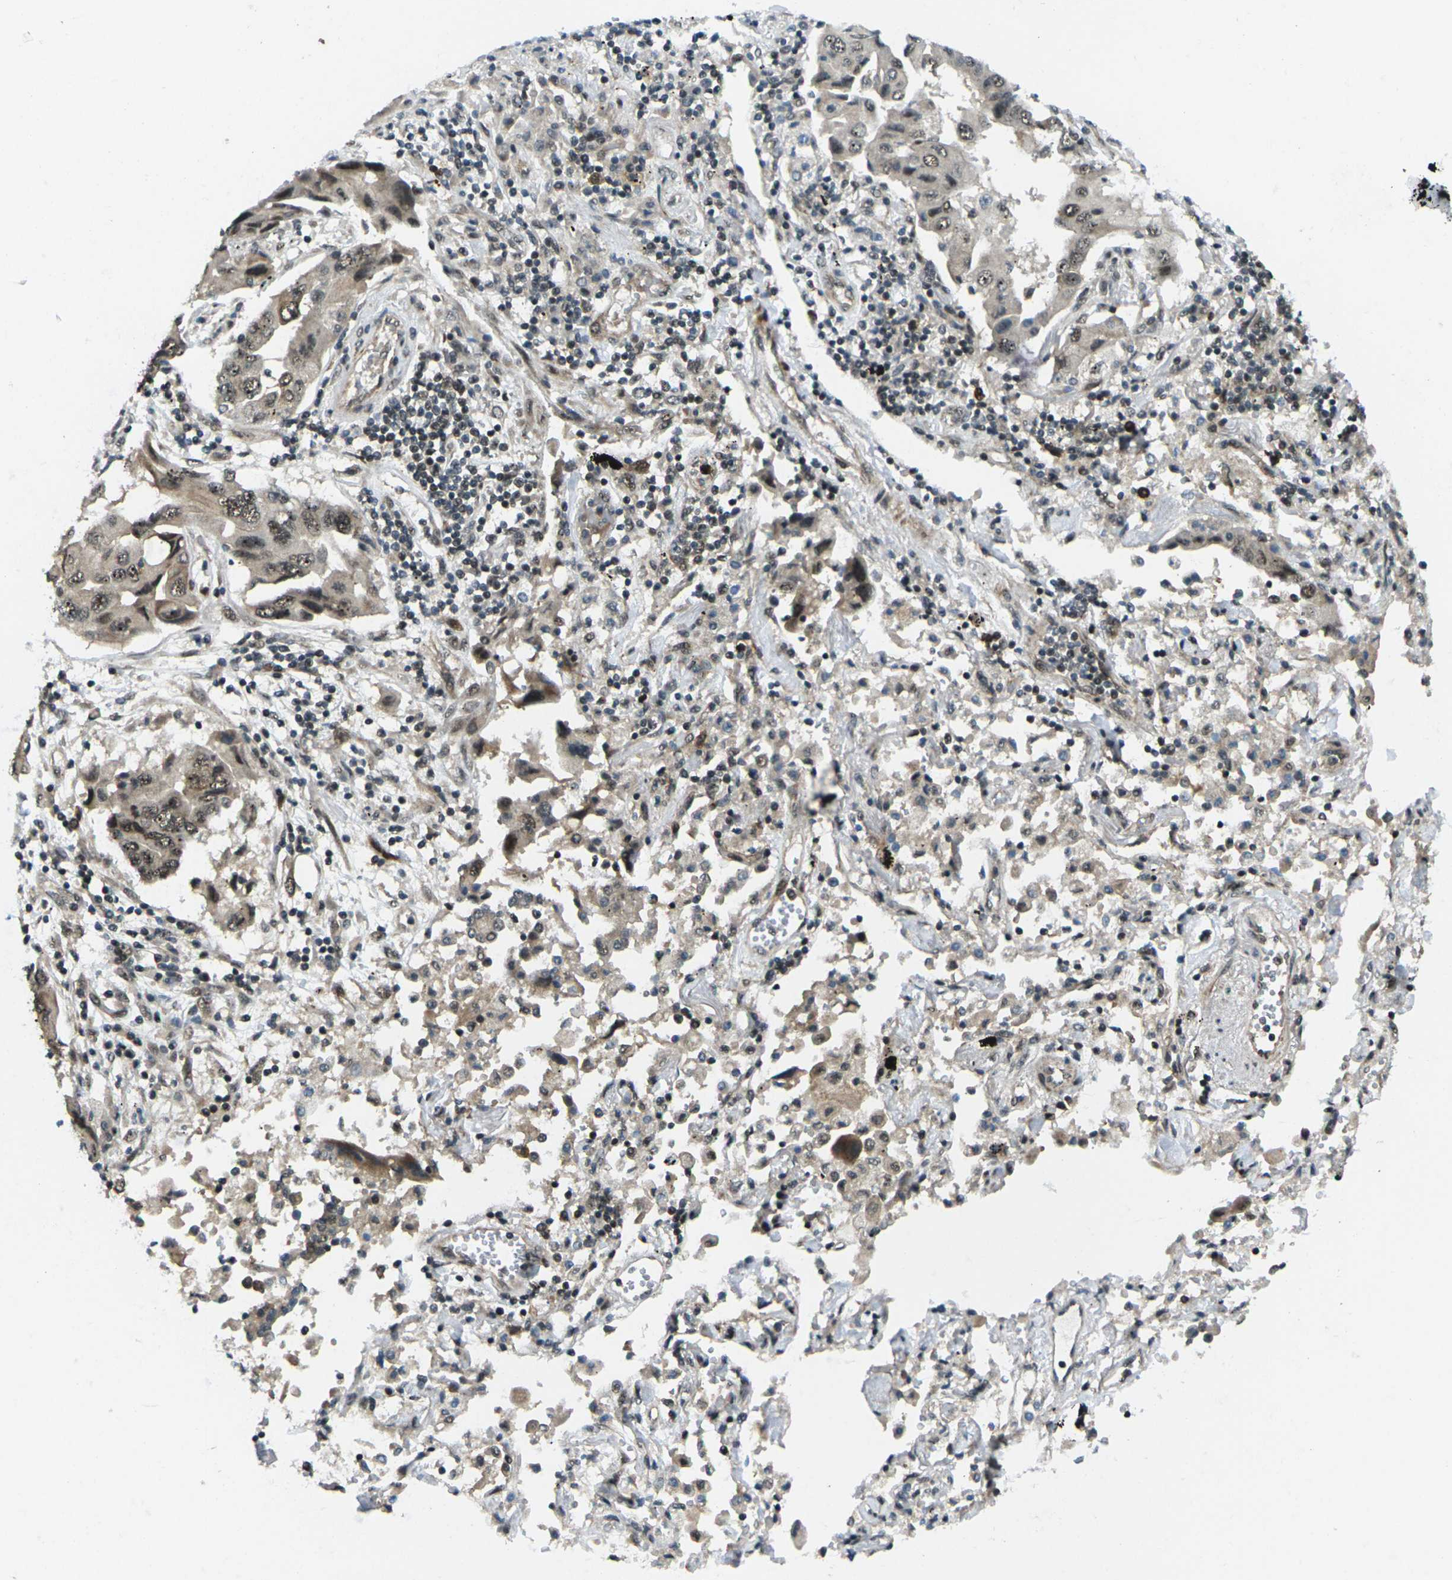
{"staining": {"intensity": "moderate", "quantity": ">75%", "location": "cytoplasmic/membranous,nuclear"}, "tissue": "lung cancer", "cell_type": "Tumor cells", "image_type": "cancer", "snomed": [{"axis": "morphology", "description": "Adenocarcinoma, NOS"}, {"axis": "topography", "description": "Lung"}], "caption": "This histopathology image displays IHC staining of adenocarcinoma (lung), with medium moderate cytoplasmic/membranous and nuclear expression in approximately >75% of tumor cells.", "gene": "UBE2S", "patient": {"sex": "female", "age": 65}}